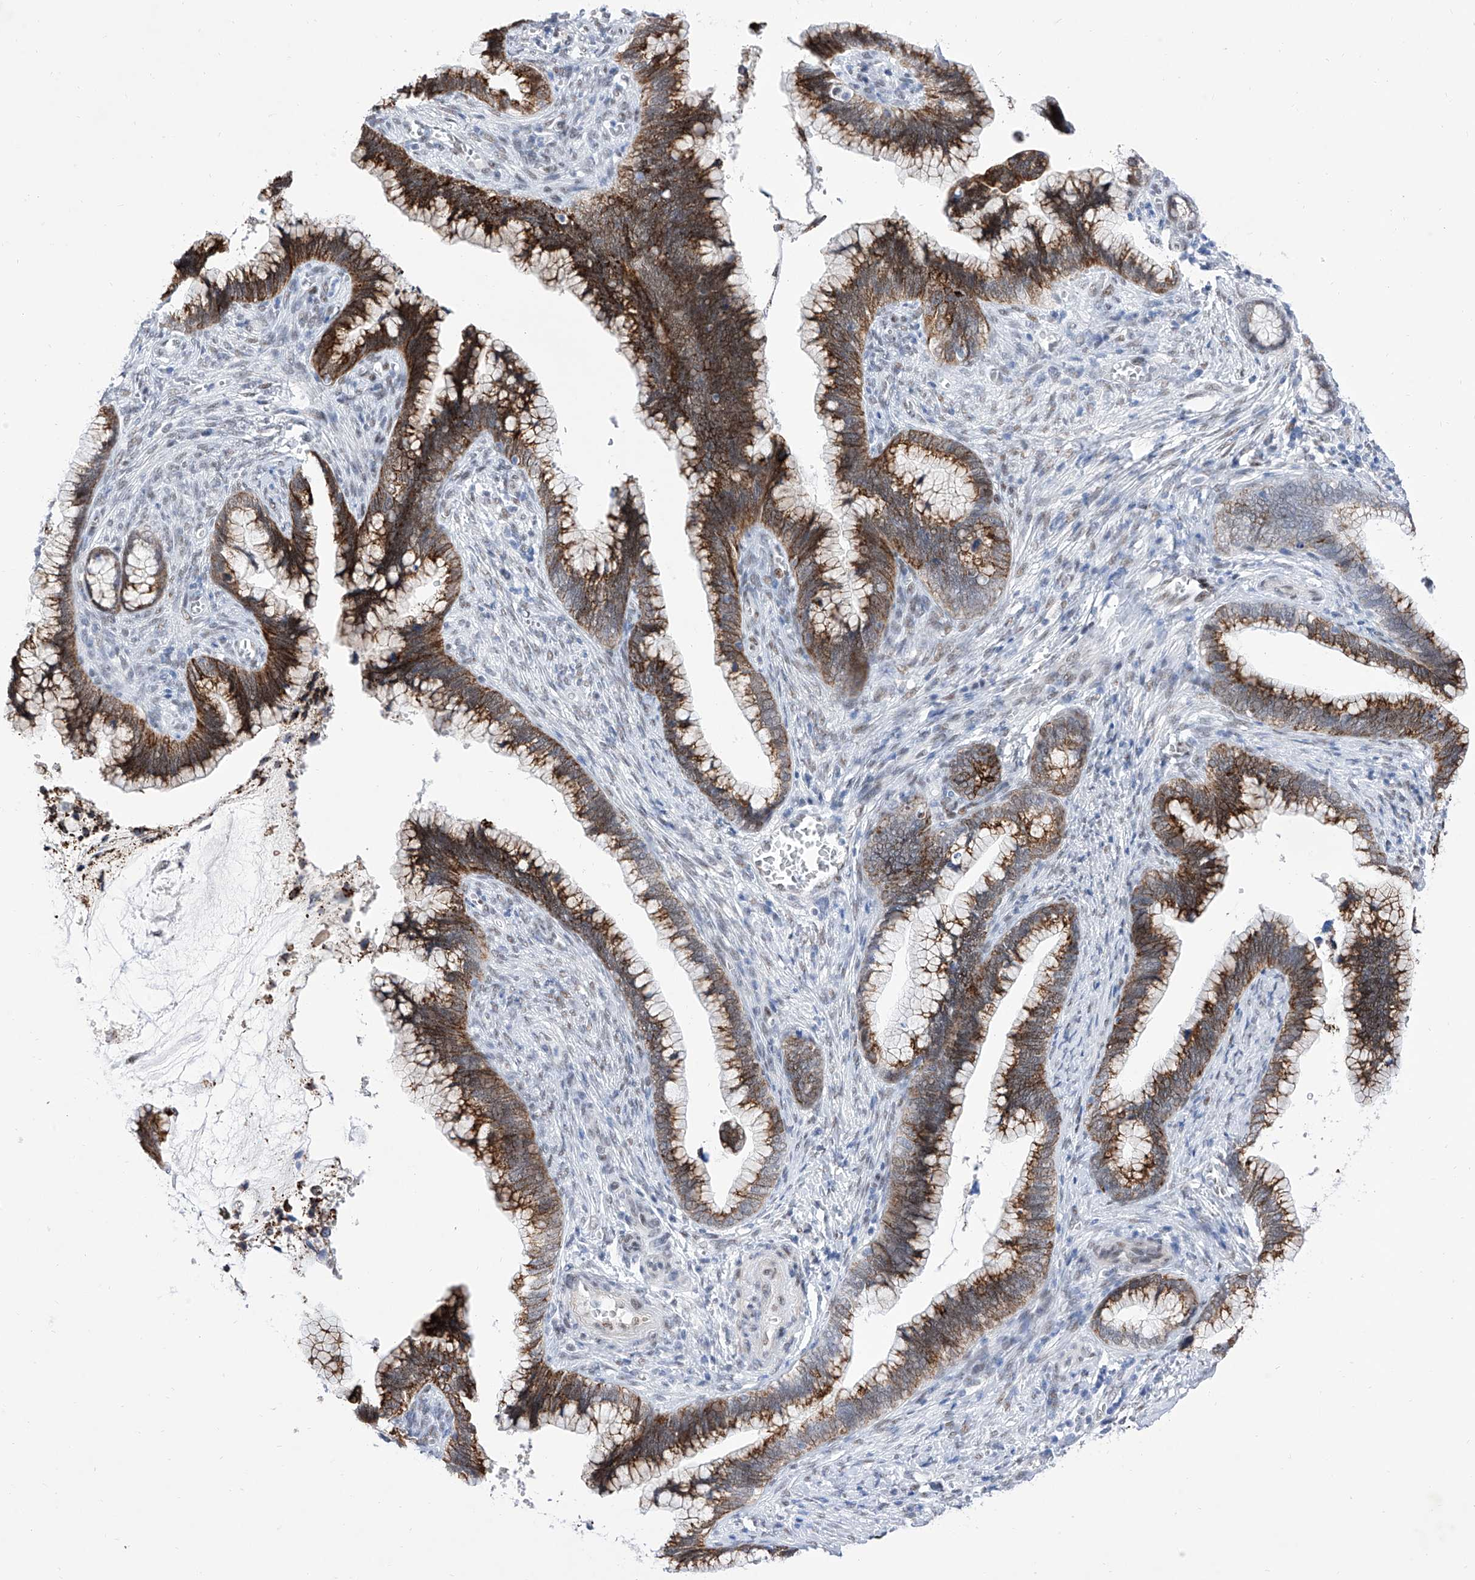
{"staining": {"intensity": "strong", "quantity": ">75%", "location": "cytoplasmic/membranous"}, "tissue": "cervical cancer", "cell_type": "Tumor cells", "image_type": "cancer", "snomed": [{"axis": "morphology", "description": "Adenocarcinoma, NOS"}, {"axis": "topography", "description": "Cervix"}], "caption": "Immunohistochemistry (IHC) image of human cervical adenocarcinoma stained for a protein (brown), which demonstrates high levels of strong cytoplasmic/membranous expression in about >75% of tumor cells.", "gene": "ATN1", "patient": {"sex": "female", "age": 44}}